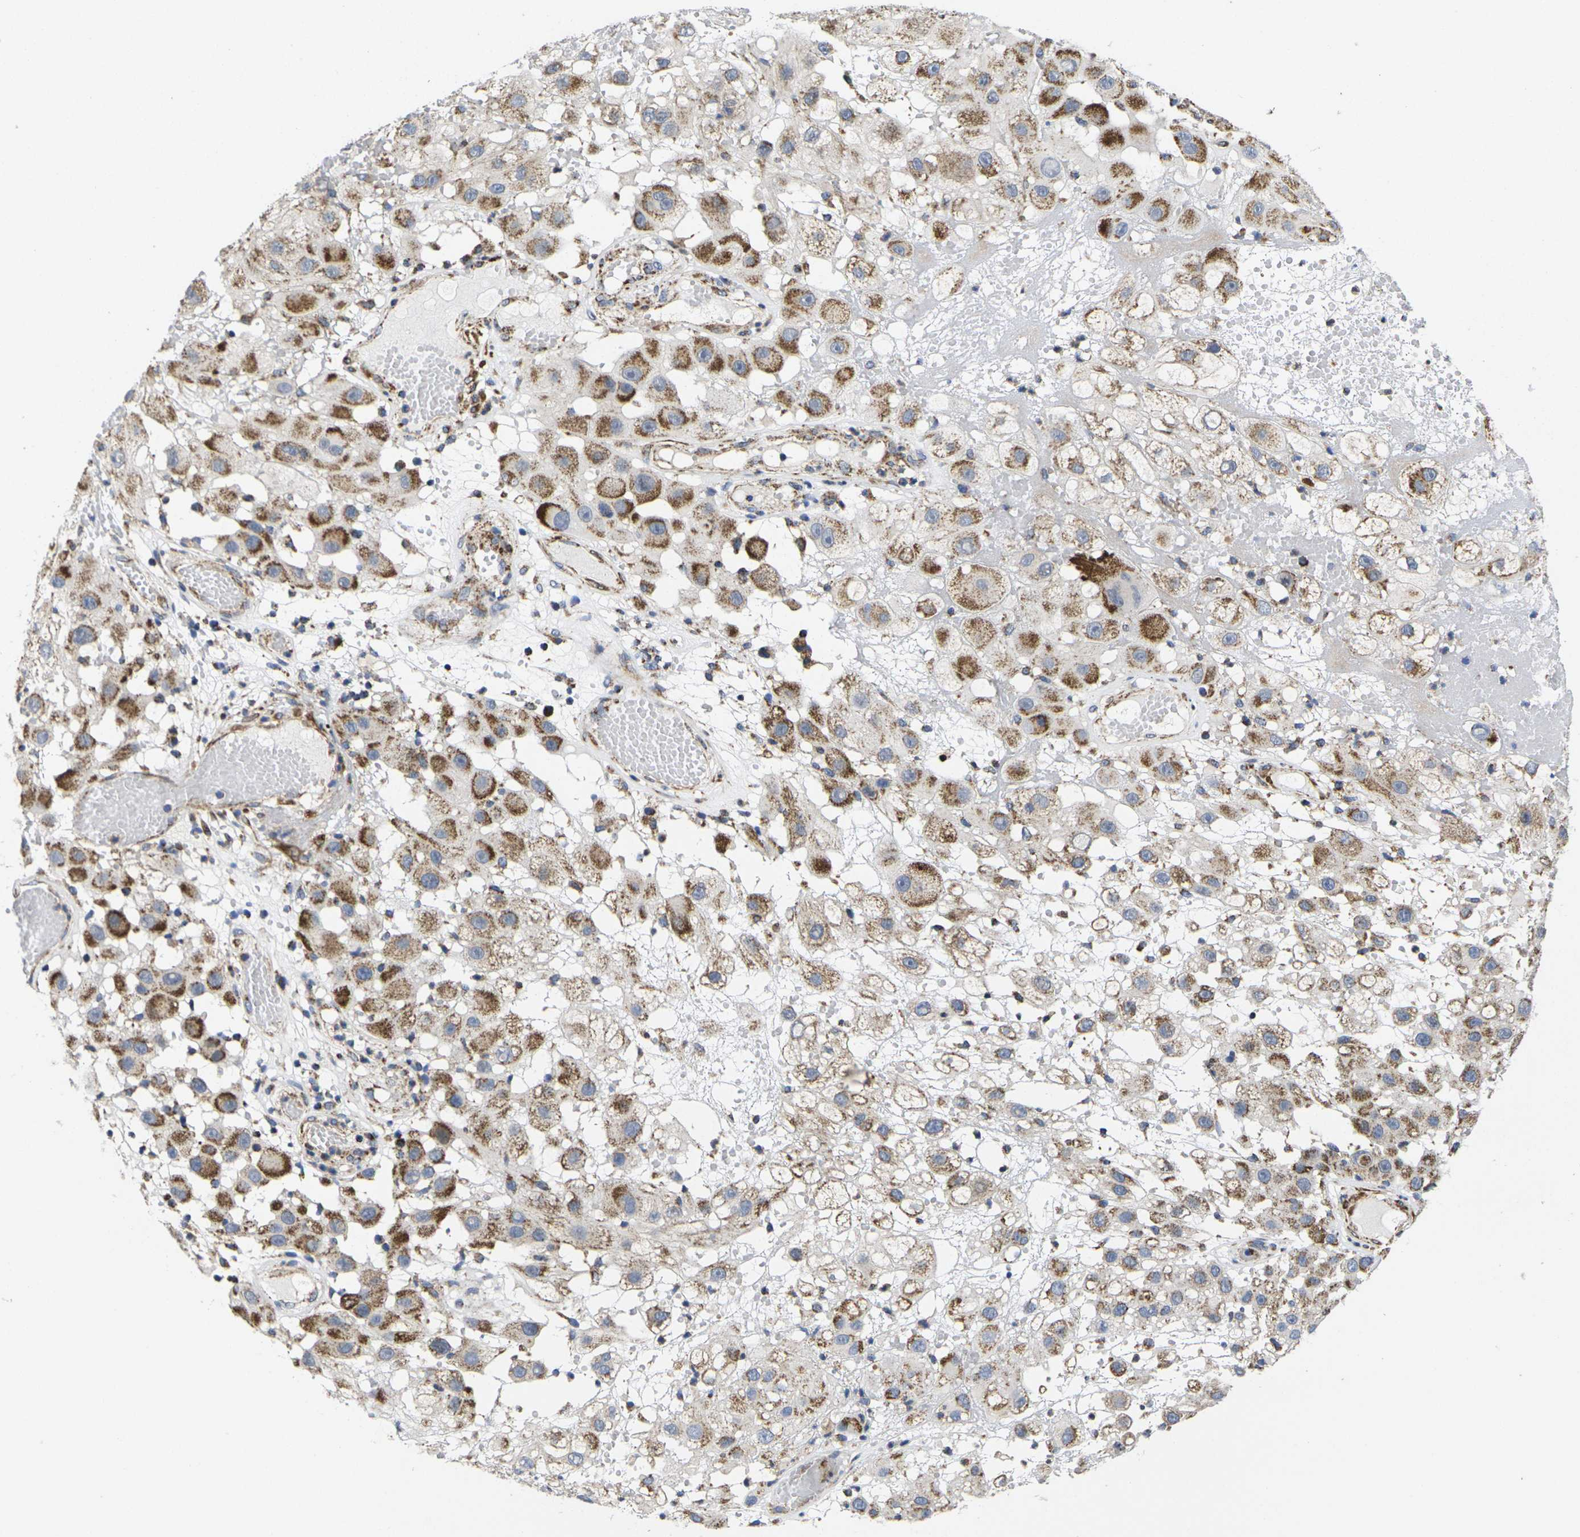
{"staining": {"intensity": "strong", "quantity": ">75%", "location": "cytoplasmic/membranous"}, "tissue": "melanoma", "cell_type": "Tumor cells", "image_type": "cancer", "snomed": [{"axis": "morphology", "description": "Malignant melanoma, NOS"}, {"axis": "topography", "description": "Skin"}], "caption": "Immunohistochemical staining of melanoma reveals high levels of strong cytoplasmic/membranous expression in approximately >75% of tumor cells.", "gene": "P2RY11", "patient": {"sex": "female", "age": 81}}